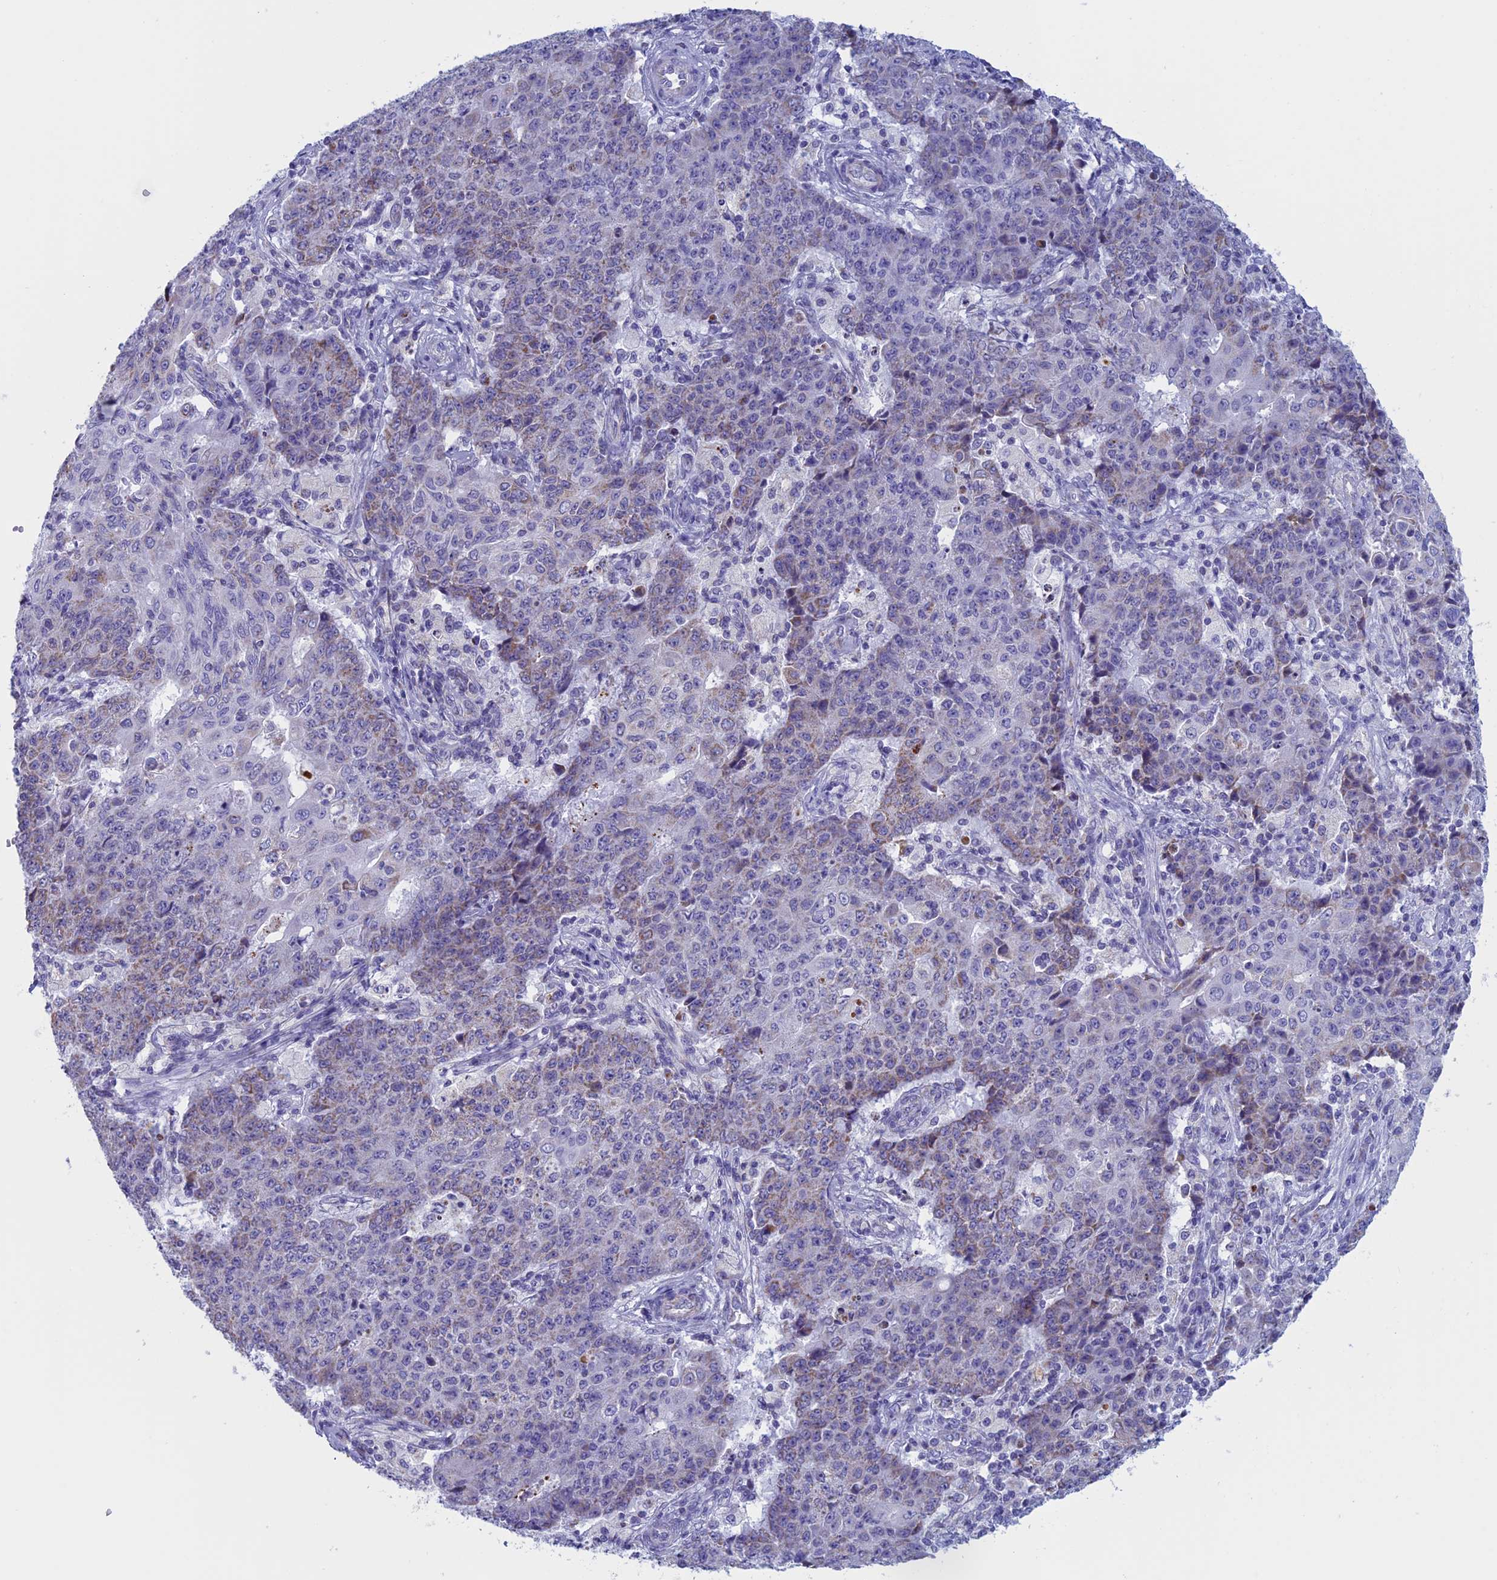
{"staining": {"intensity": "weak", "quantity": "25%-75%", "location": "cytoplasmic/membranous"}, "tissue": "ovarian cancer", "cell_type": "Tumor cells", "image_type": "cancer", "snomed": [{"axis": "morphology", "description": "Carcinoma, endometroid"}, {"axis": "topography", "description": "Ovary"}], "caption": "A brown stain labels weak cytoplasmic/membranous expression of a protein in human ovarian cancer (endometroid carcinoma) tumor cells.", "gene": "NDUFB9", "patient": {"sex": "female", "age": 42}}